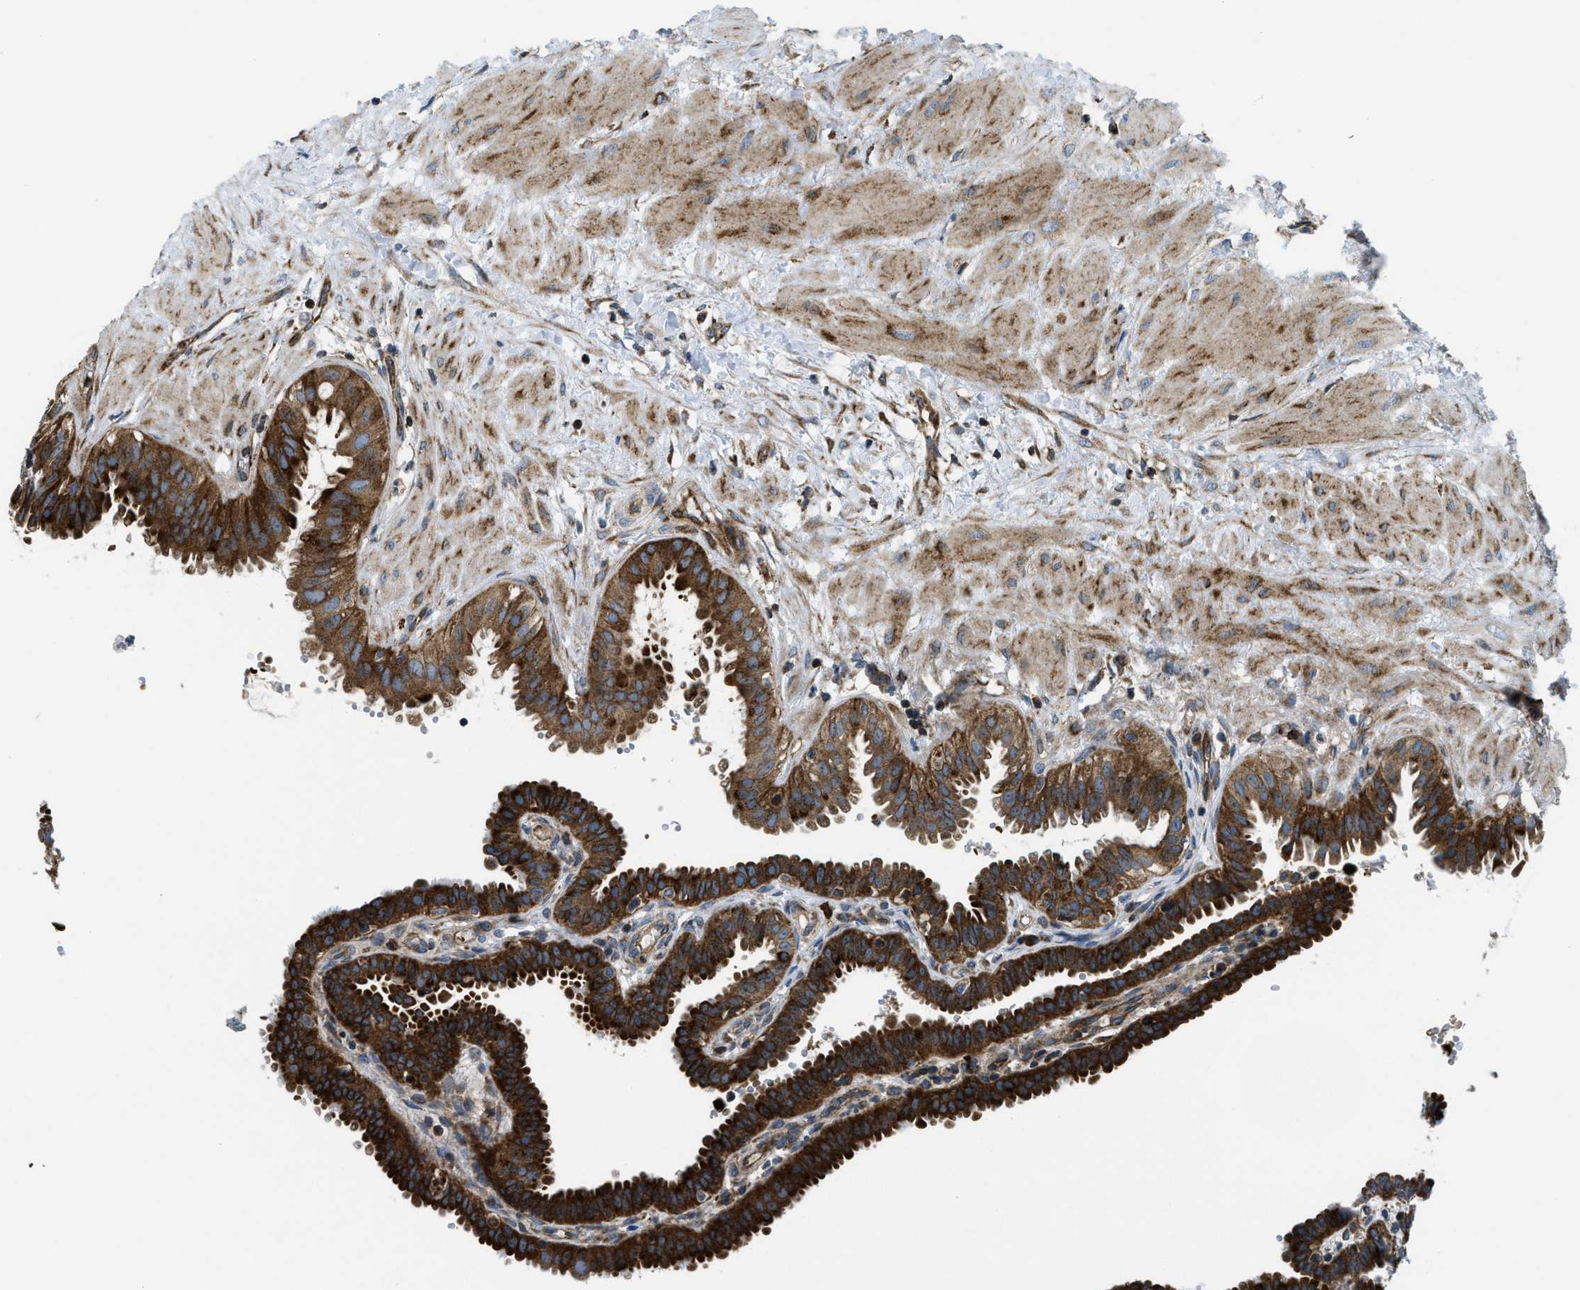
{"staining": {"intensity": "strong", "quantity": ">75%", "location": "cytoplasmic/membranous"}, "tissue": "fallopian tube", "cell_type": "Glandular cells", "image_type": "normal", "snomed": [{"axis": "morphology", "description": "Normal tissue, NOS"}, {"axis": "topography", "description": "Fallopian tube"}, {"axis": "topography", "description": "Placenta"}], "caption": "An immunohistochemistry (IHC) photomicrograph of benign tissue is shown. Protein staining in brown highlights strong cytoplasmic/membranous positivity in fallopian tube within glandular cells.", "gene": "CSPG4", "patient": {"sex": "female", "age": 34}}